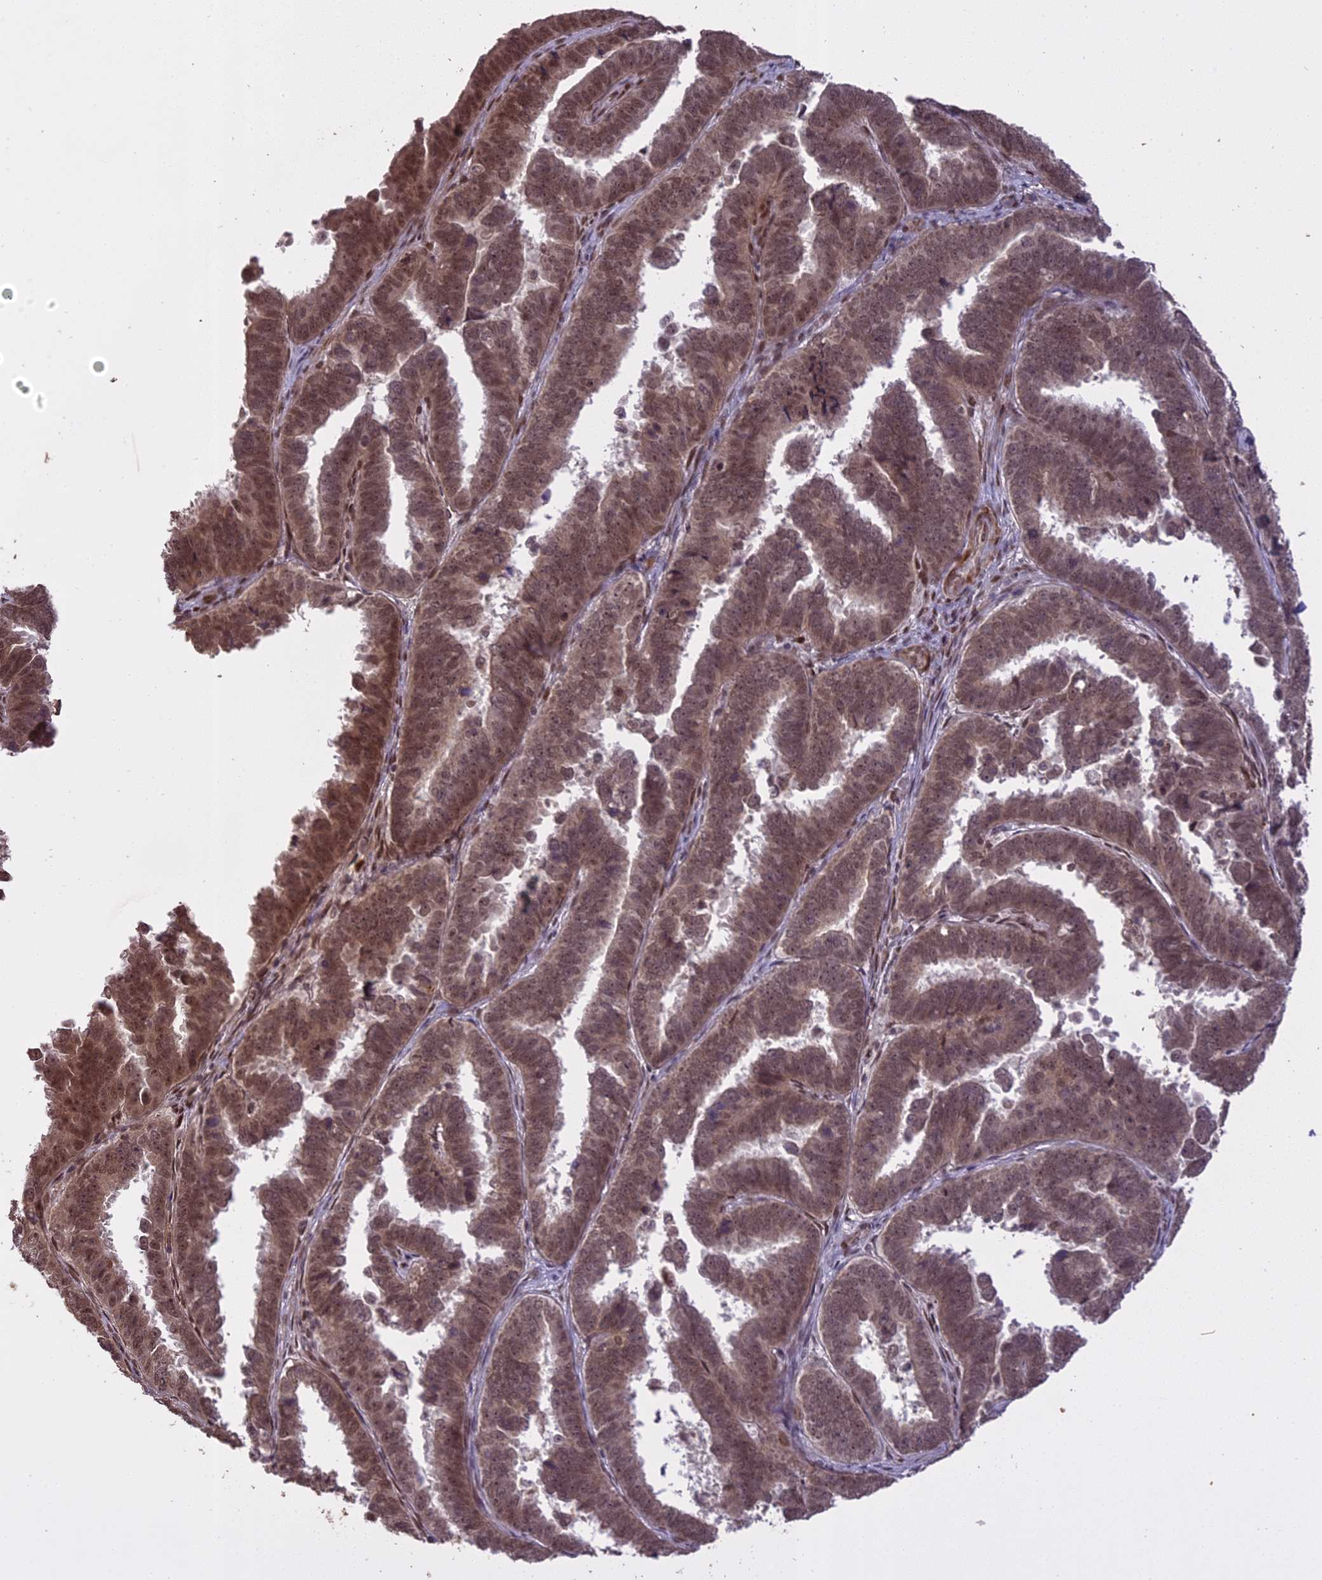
{"staining": {"intensity": "moderate", "quantity": "25%-75%", "location": "nuclear"}, "tissue": "endometrial cancer", "cell_type": "Tumor cells", "image_type": "cancer", "snomed": [{"axis": "morphology", "description": "Adenocarcinoma, NOS"}, {"axis": "topography", "description": "Endometrium"}], "caption": "IHC (DAB (3,3'-diaminobenzidine)) staining of human endometrial adenocarcinoma displays moderate nuclear protein staining in about 25%-75% of tumor cells.", "gene": "PRELID2", "patient": {"sex": "female", "age": 75}}